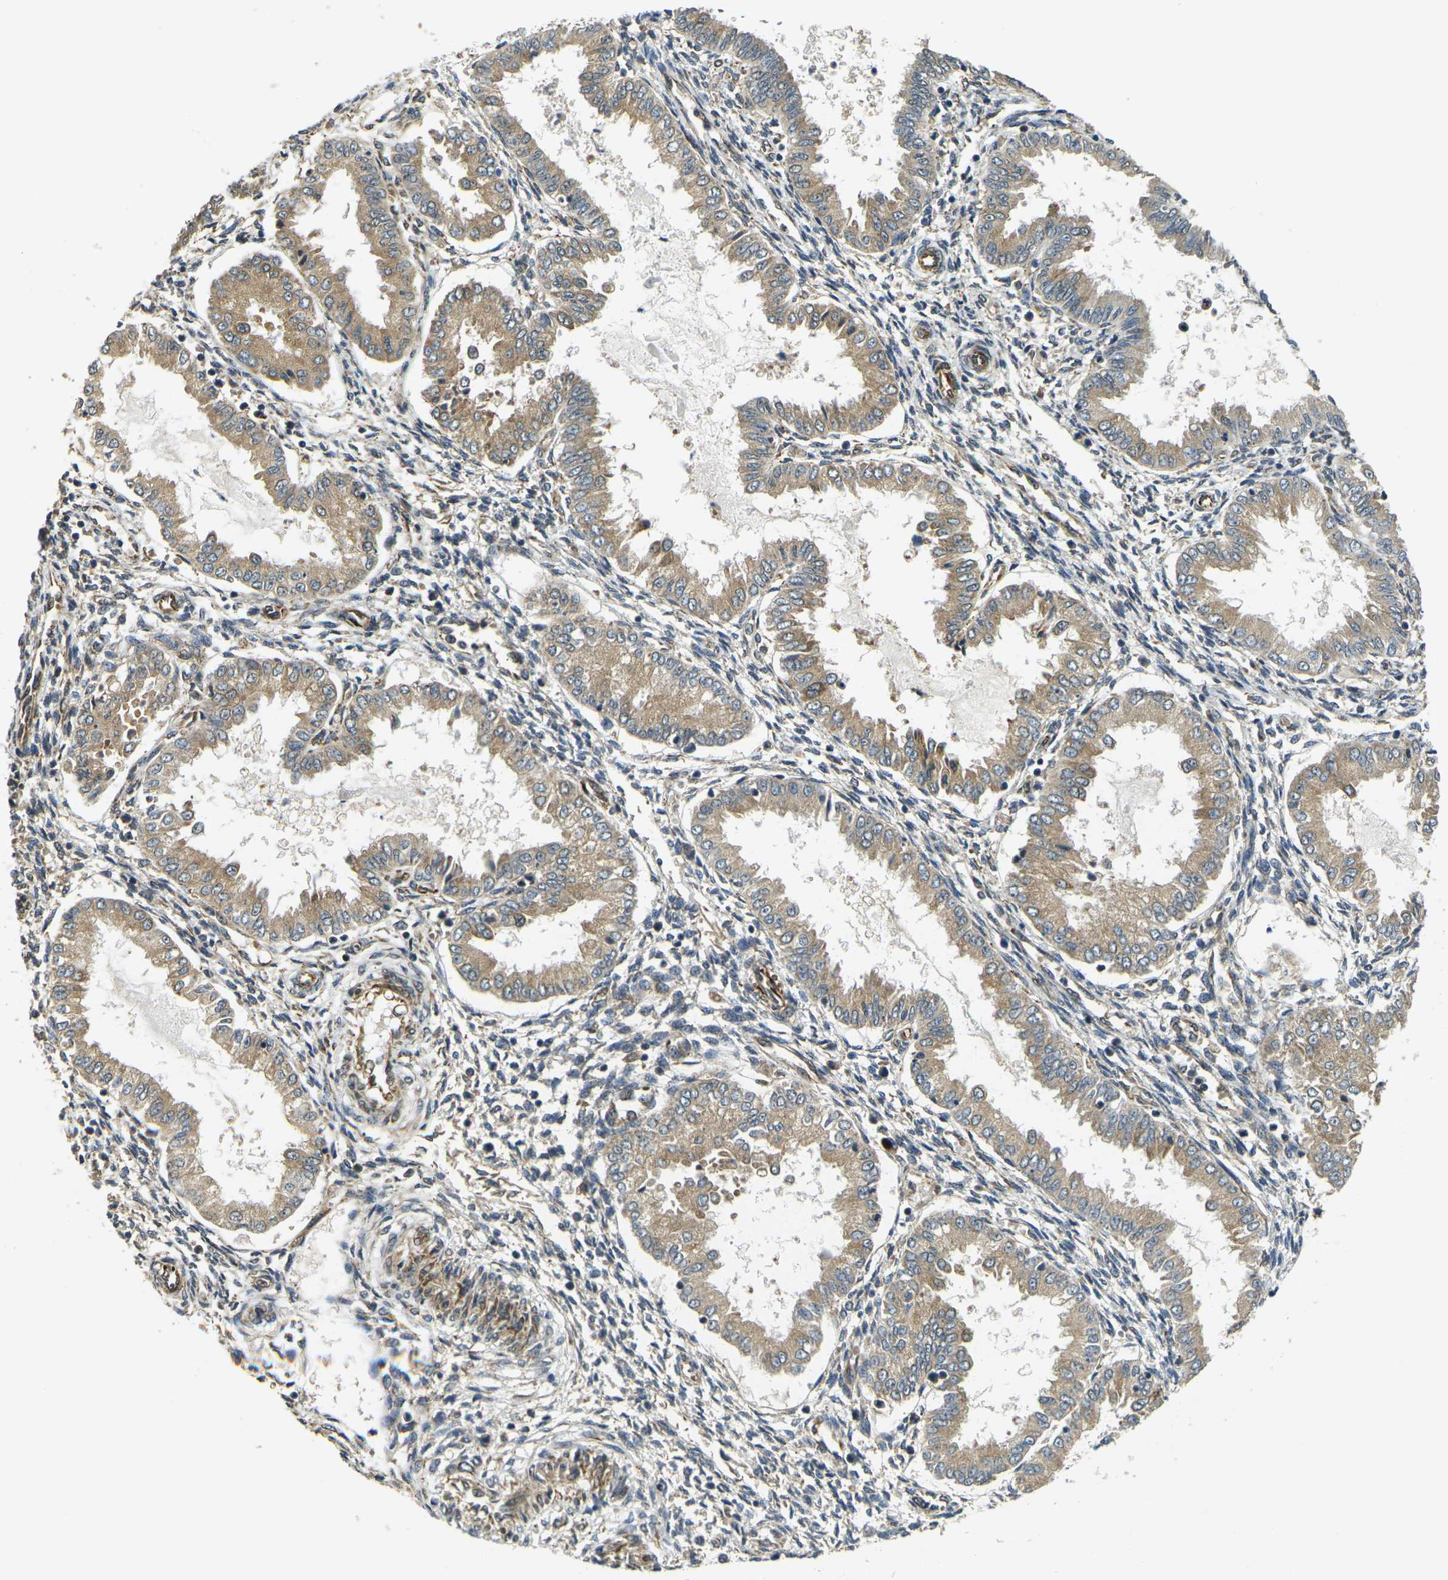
{"staining": {"intensity": "moderate", "quantity": "25%-75%", "location": "cytoplasmic/membranous"}, "tissue": "endometrium", "cell_type": "Cells in endometrial stroma", "image_type": "normal", "snomed": [{"axis": "morphology", "description": "Normal tissue, NOS"}, {"axis": "topography", "description": "Endometrium"}], "caption": "This is a micrograph of immunohistochemistry (IHC) staining of normal endometrium, which shows moderate expression in the cytoplasmic/membranous of cells in endometrial stroma.", "gene": "FUT11", "patient": {"sex": "female", "age": 33}}